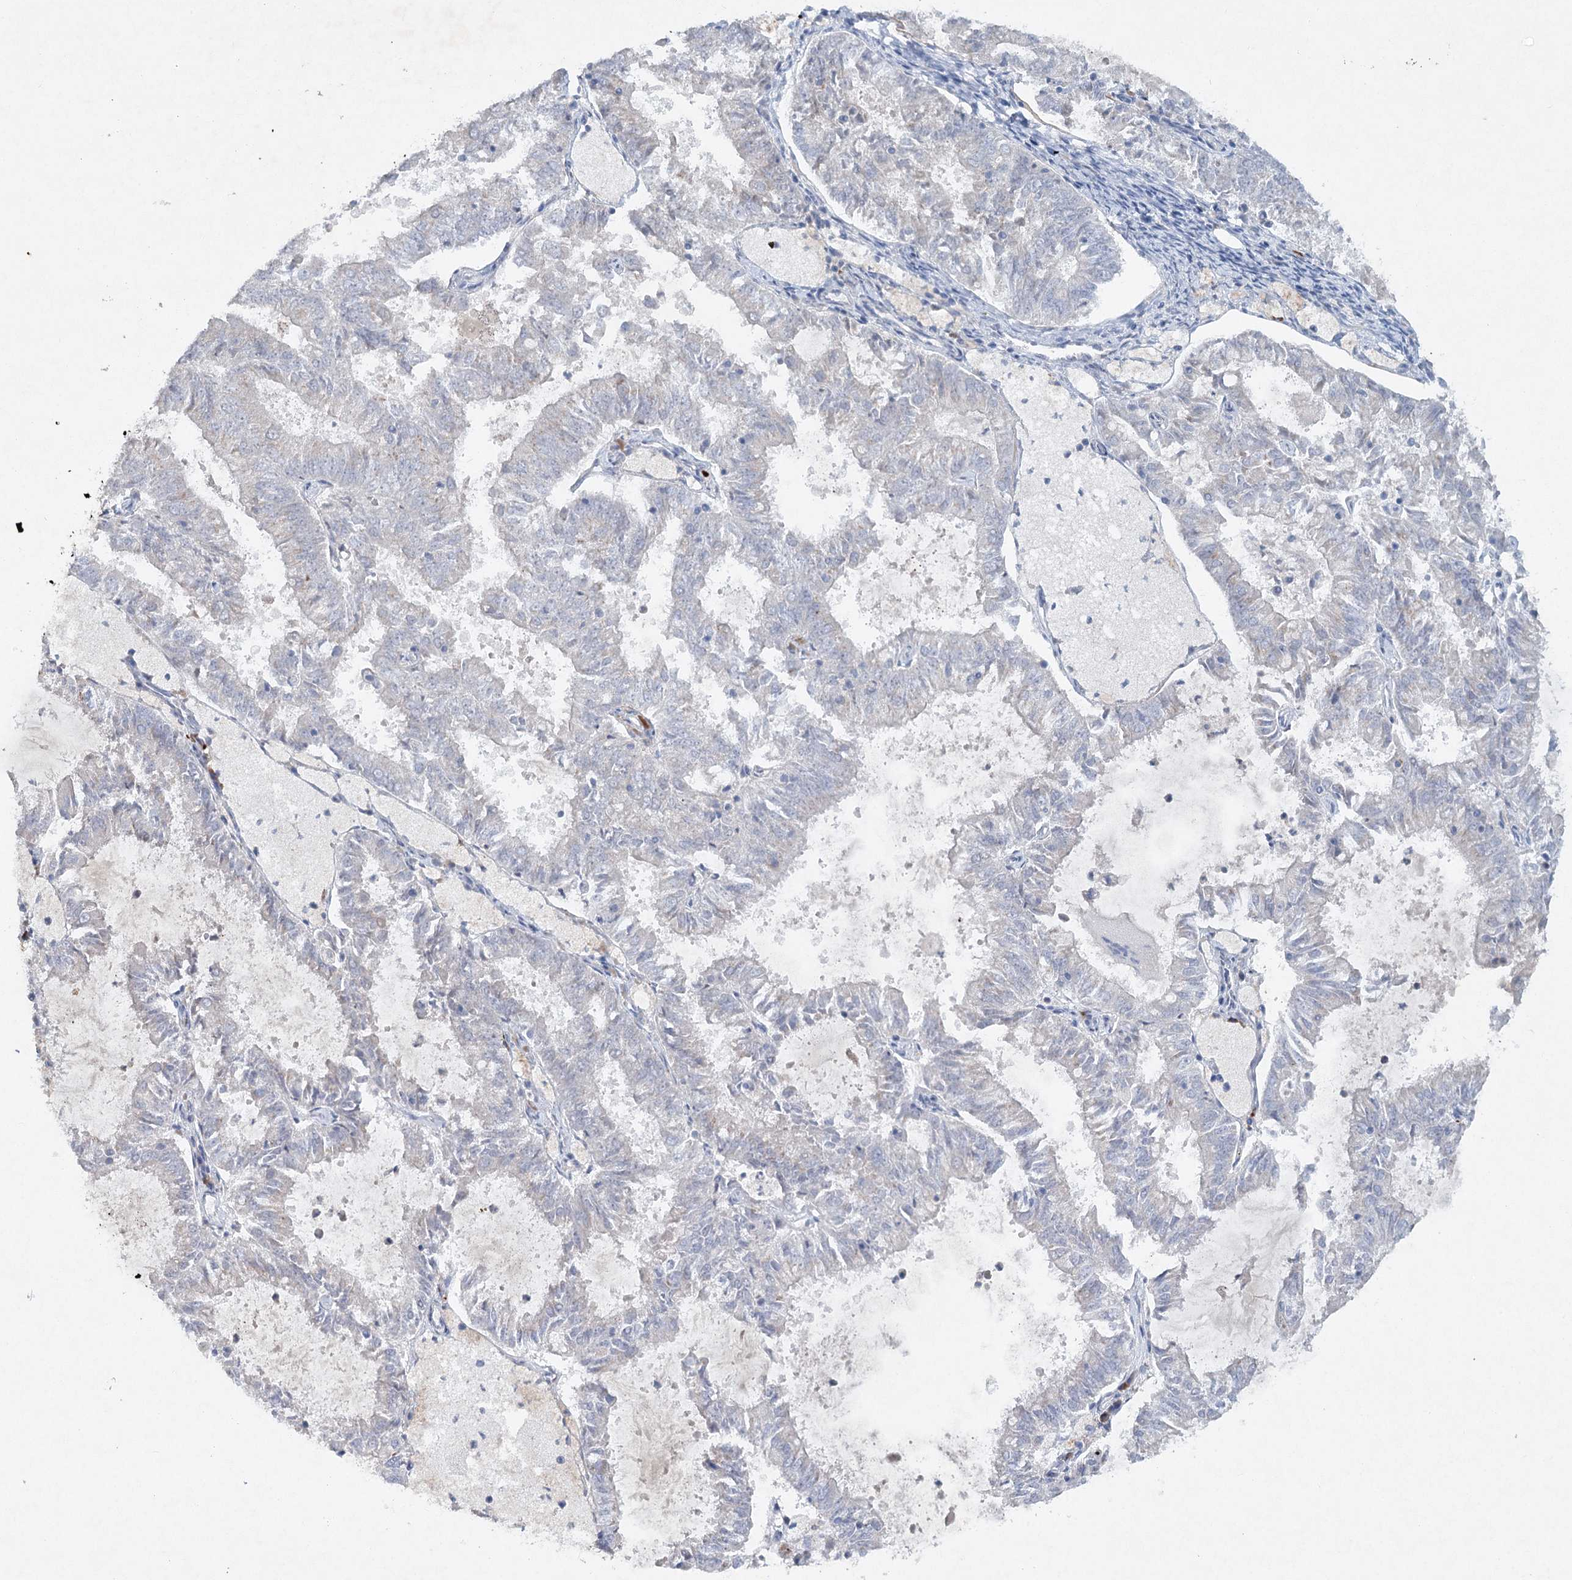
{"staining": {"intensity": "negative", "quantity": "none", "location": "none"}, "tissue": "endometrial cancer", "cell_type": "Tumor cells", "image_type": "cancer", "snomed": [{"axis": "morphology", "description": "Adenocarcinoma, NOS"}, {"axis": "topography", "description": "Endometrium"}], "caption": "This histopathology image is of endometrial cancer (adenocarcinoma) stained with immunohistochemistry (IHC) to label a protein in brown with the nuclei are counter-stained blue. There is no expression in tumor cells.", "gene": "RFX6", "patient": {"sex": "female", "age": 57}}